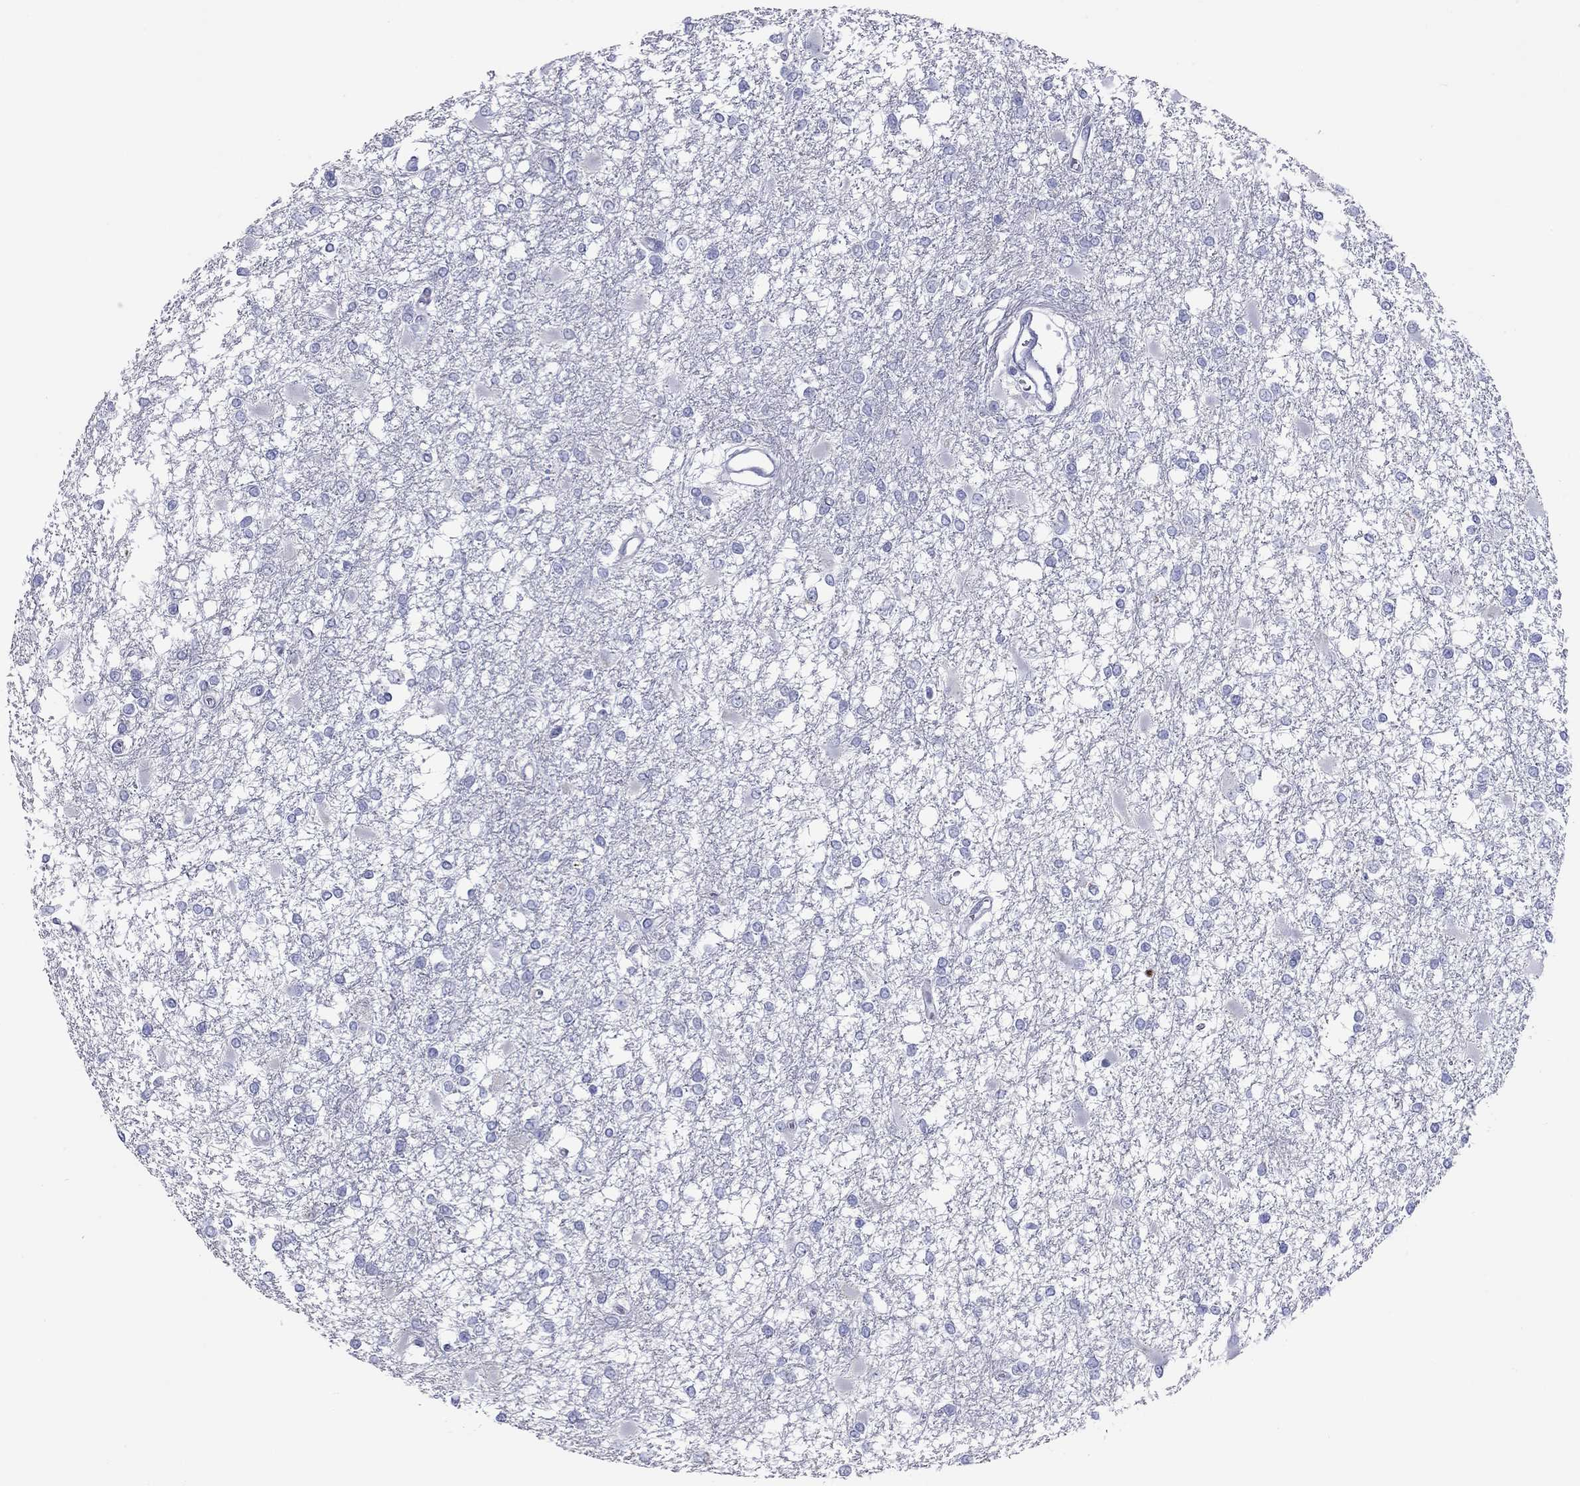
{"staining": {"intensity": "negative", "quantity": "none", "location": "none"}, "tissue": "glioma", "cell_type": "Tumor cells", "image_type": "cancer", "snomed": [{"axis": "morphology", "description": "Glioma, malignant, High grade"}, {"axis": "topography", "description": "Cerebral cortex"}], "caption": "The IHC histopathology image has no significant staining in tumor cells of glioma tissue. (DAB immunohistochemistry with hematoxylin counter stain).", "gene": "VSIG10", "patient": {"sex": "male", "age": 79}}